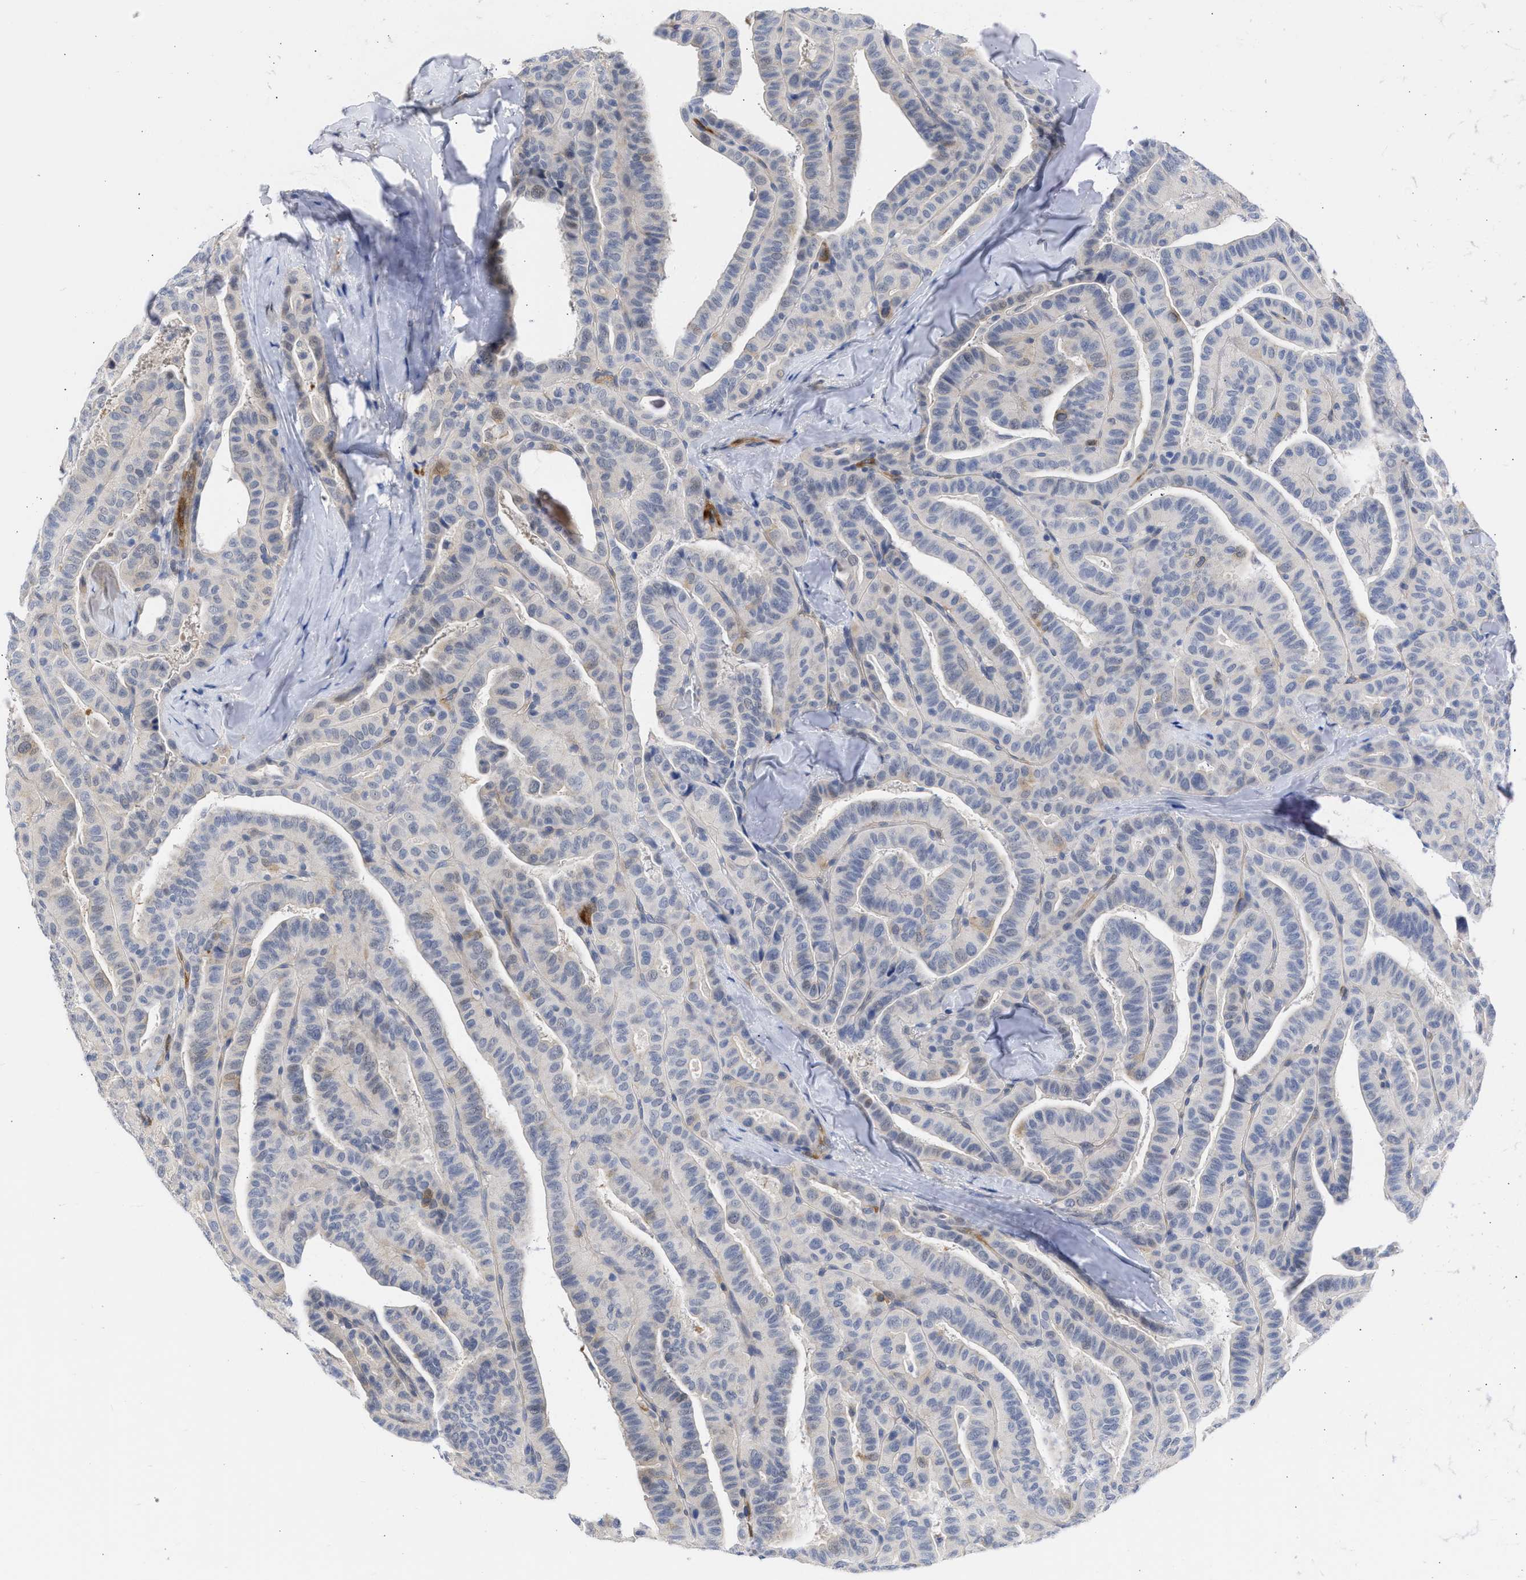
{"staining": {"intensity": "negative", "quantity": "none", "location": "none"}, "tissue": "thyroid cancer", "cell_type": "Tumor cells", "image_type": "cancer", "snomed": [{"axis": "morphology", "description": "Papillary adenocarcinoma, NOS"}, {"axis": "topography", "description": "Thyroid gland"}], "caption": "There is no significant expression in tumor cells of thyroid papillary adenocarcinoma.", "gene": "THRA", "patient": {"sex": "male", "age": 77}}